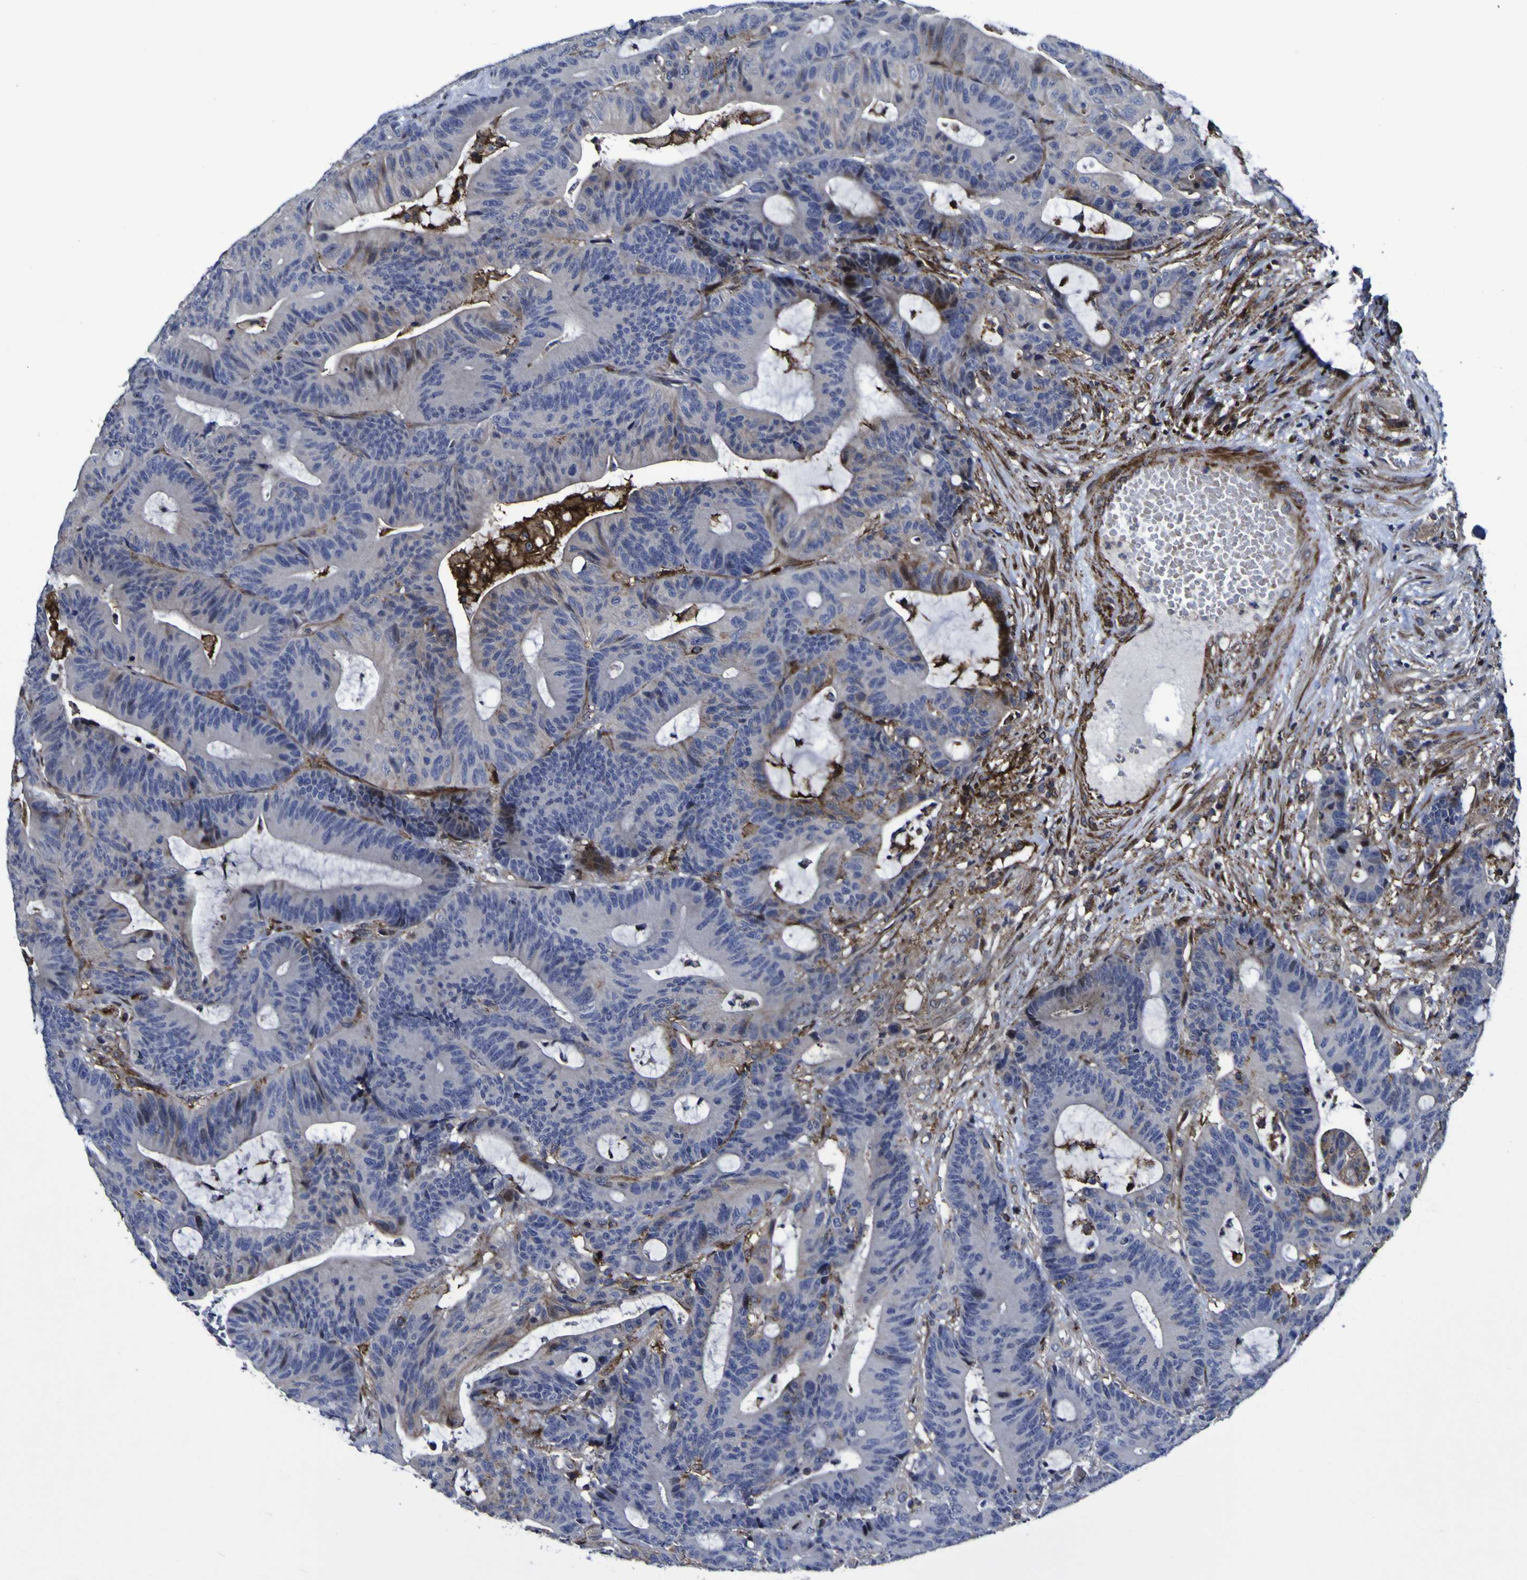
{"staining": {"intensity": "negative", "quantity": "none", "location": "none"}, "tissue": "colorectal cancer", "cell_type": "Tumor cells", "image_type": "cancer", "snomed": [{"axis": "morphology", "description": "Adenocarcinoma, NOS"}, {"axis": "topography", "description": "Colon"}], "caption": "High power microscopy histopathology image of an IHC image of colorectal adenocarcinoma, revealing no significant expression in tumor cells.", "gene": "MGLL", "patient": {"sex": "female", "age": 84}}